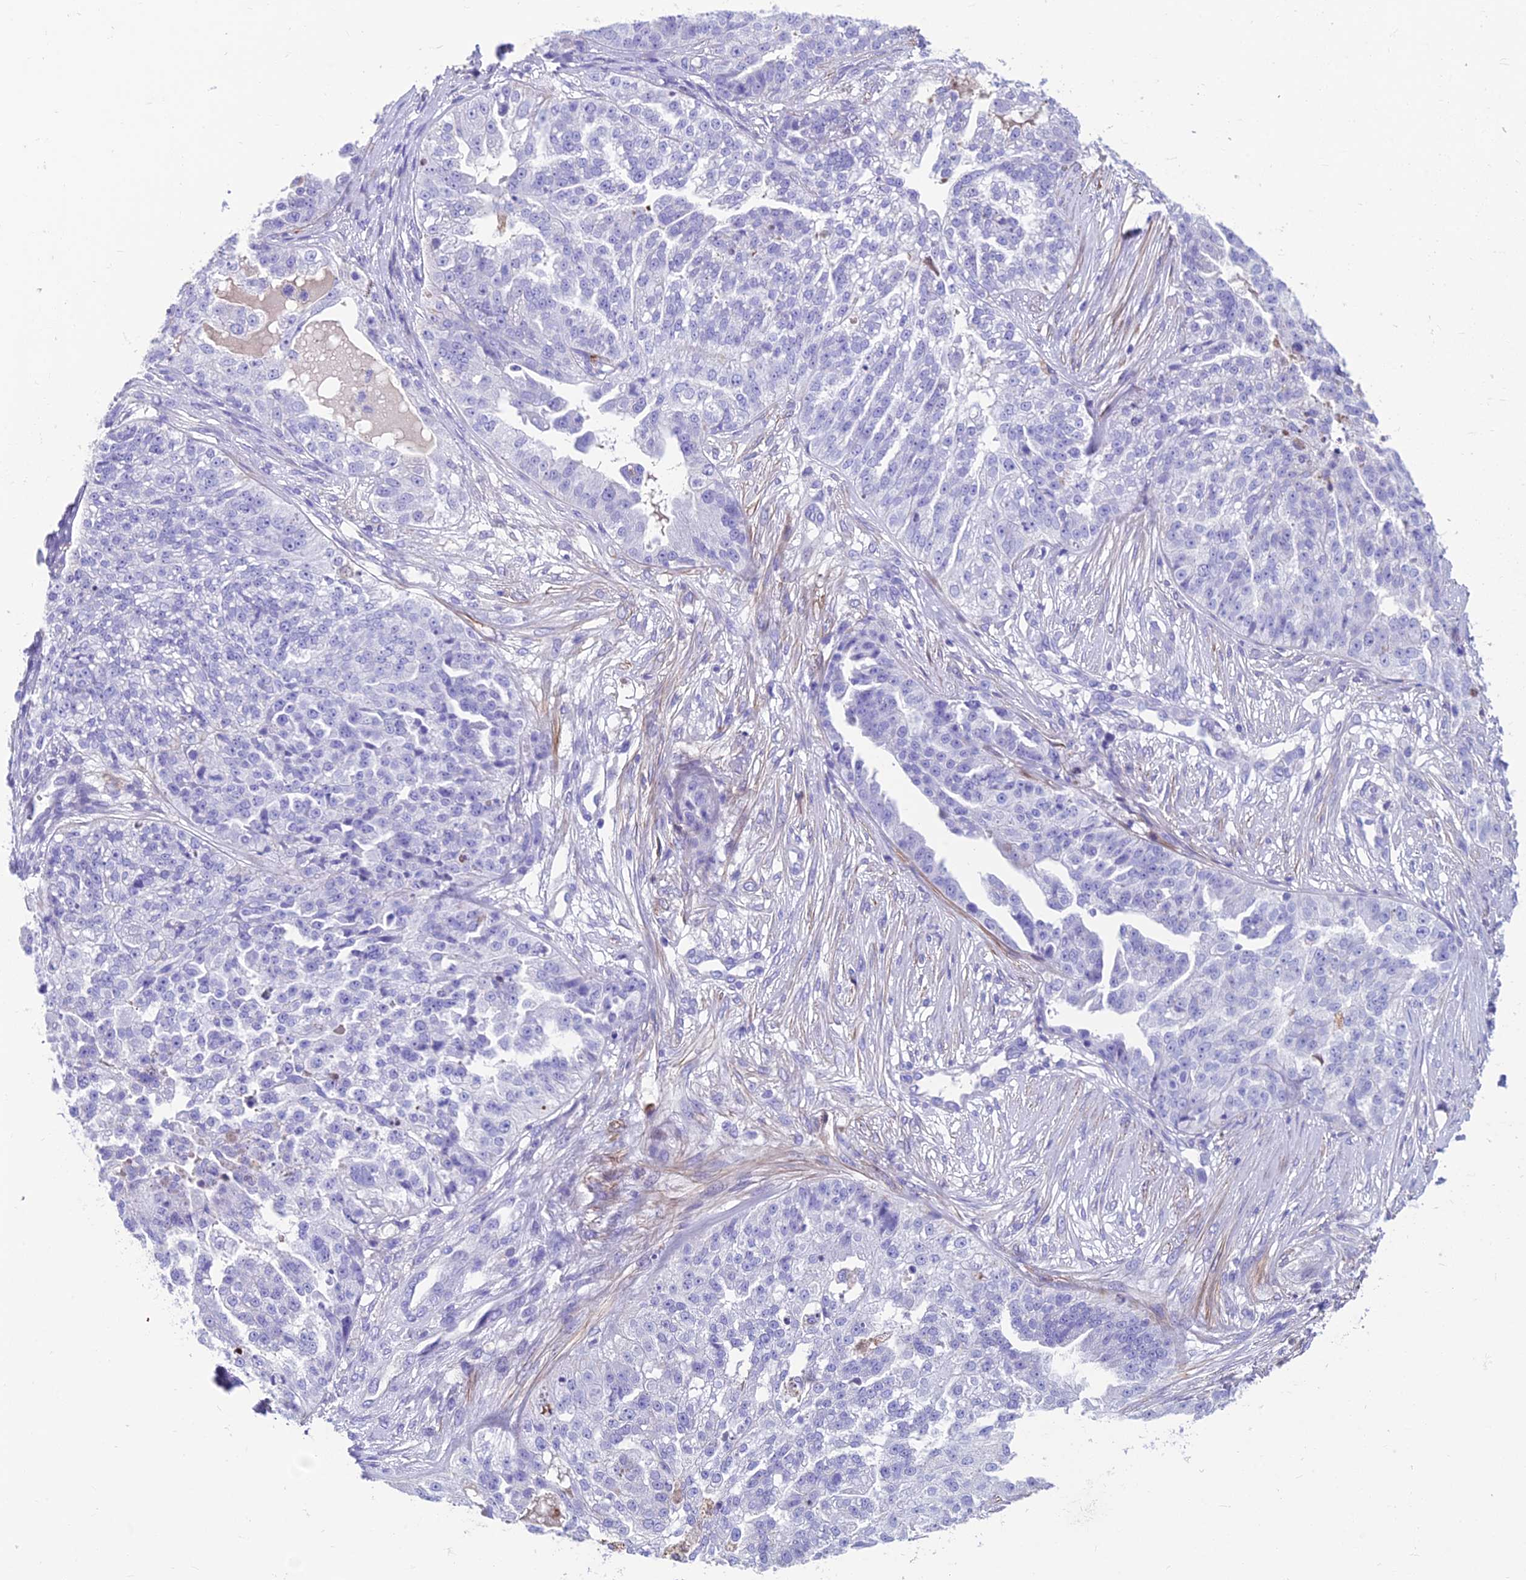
{"staining": {"intensity": "negative", "quantity": "none", "location": "none"}, "tissue": "ovarian cancer", "cell_type": "Tumor cells", "image_type": "cancer", "snomed": [{"axis": "morphology", "description": "Cystadenocarcinoma, serous, NOS"}, {"axis": "topography", "description": "Ovary"}], "caption": "The histopathology image displays no staining of tumor cells in ovarian cancer.", "gene": "GNG11", "patient": {"sex": "female", "age": 58}}